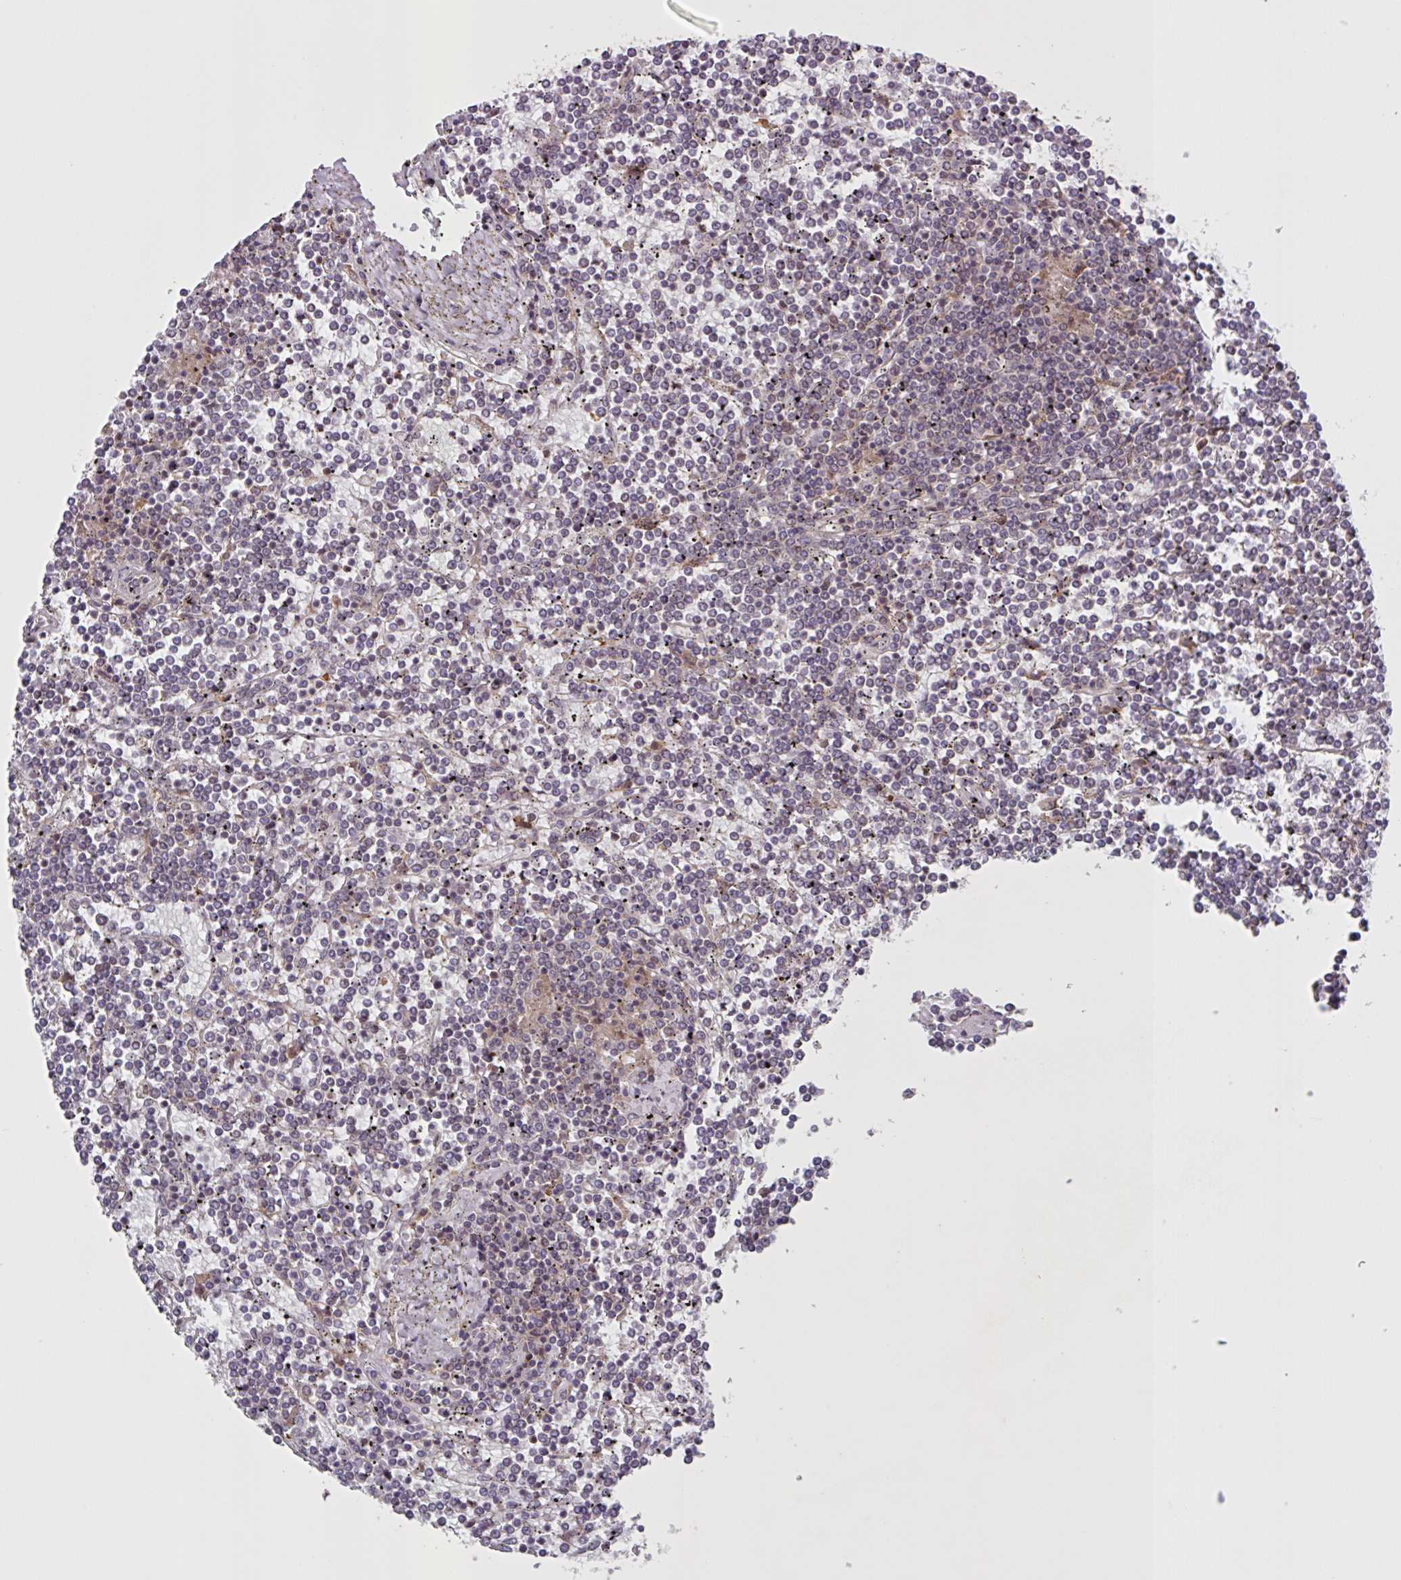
{"staining": {"intensity": "negative", "quantity": "none", "location": "none"}, "tissue": "lymphoma", "cell_type": "Tumor cells", "image_type": "cancer", "snomed": [{"axis": "morphology", "description": "Malignant lymphoma, non-Hodgkin's type, Low grade"}, {"axis": "topography", "description": "Spleen"}], "caption": "DAB (3,3'-diaminobenzidine) immunohistochemical staining of low-grade malignant lymphoma, non-Hodgkin's type shows no significant expression in tumor cells.", "gene": "CAMLG", "patient": {"sex": "female", "age": 19}}